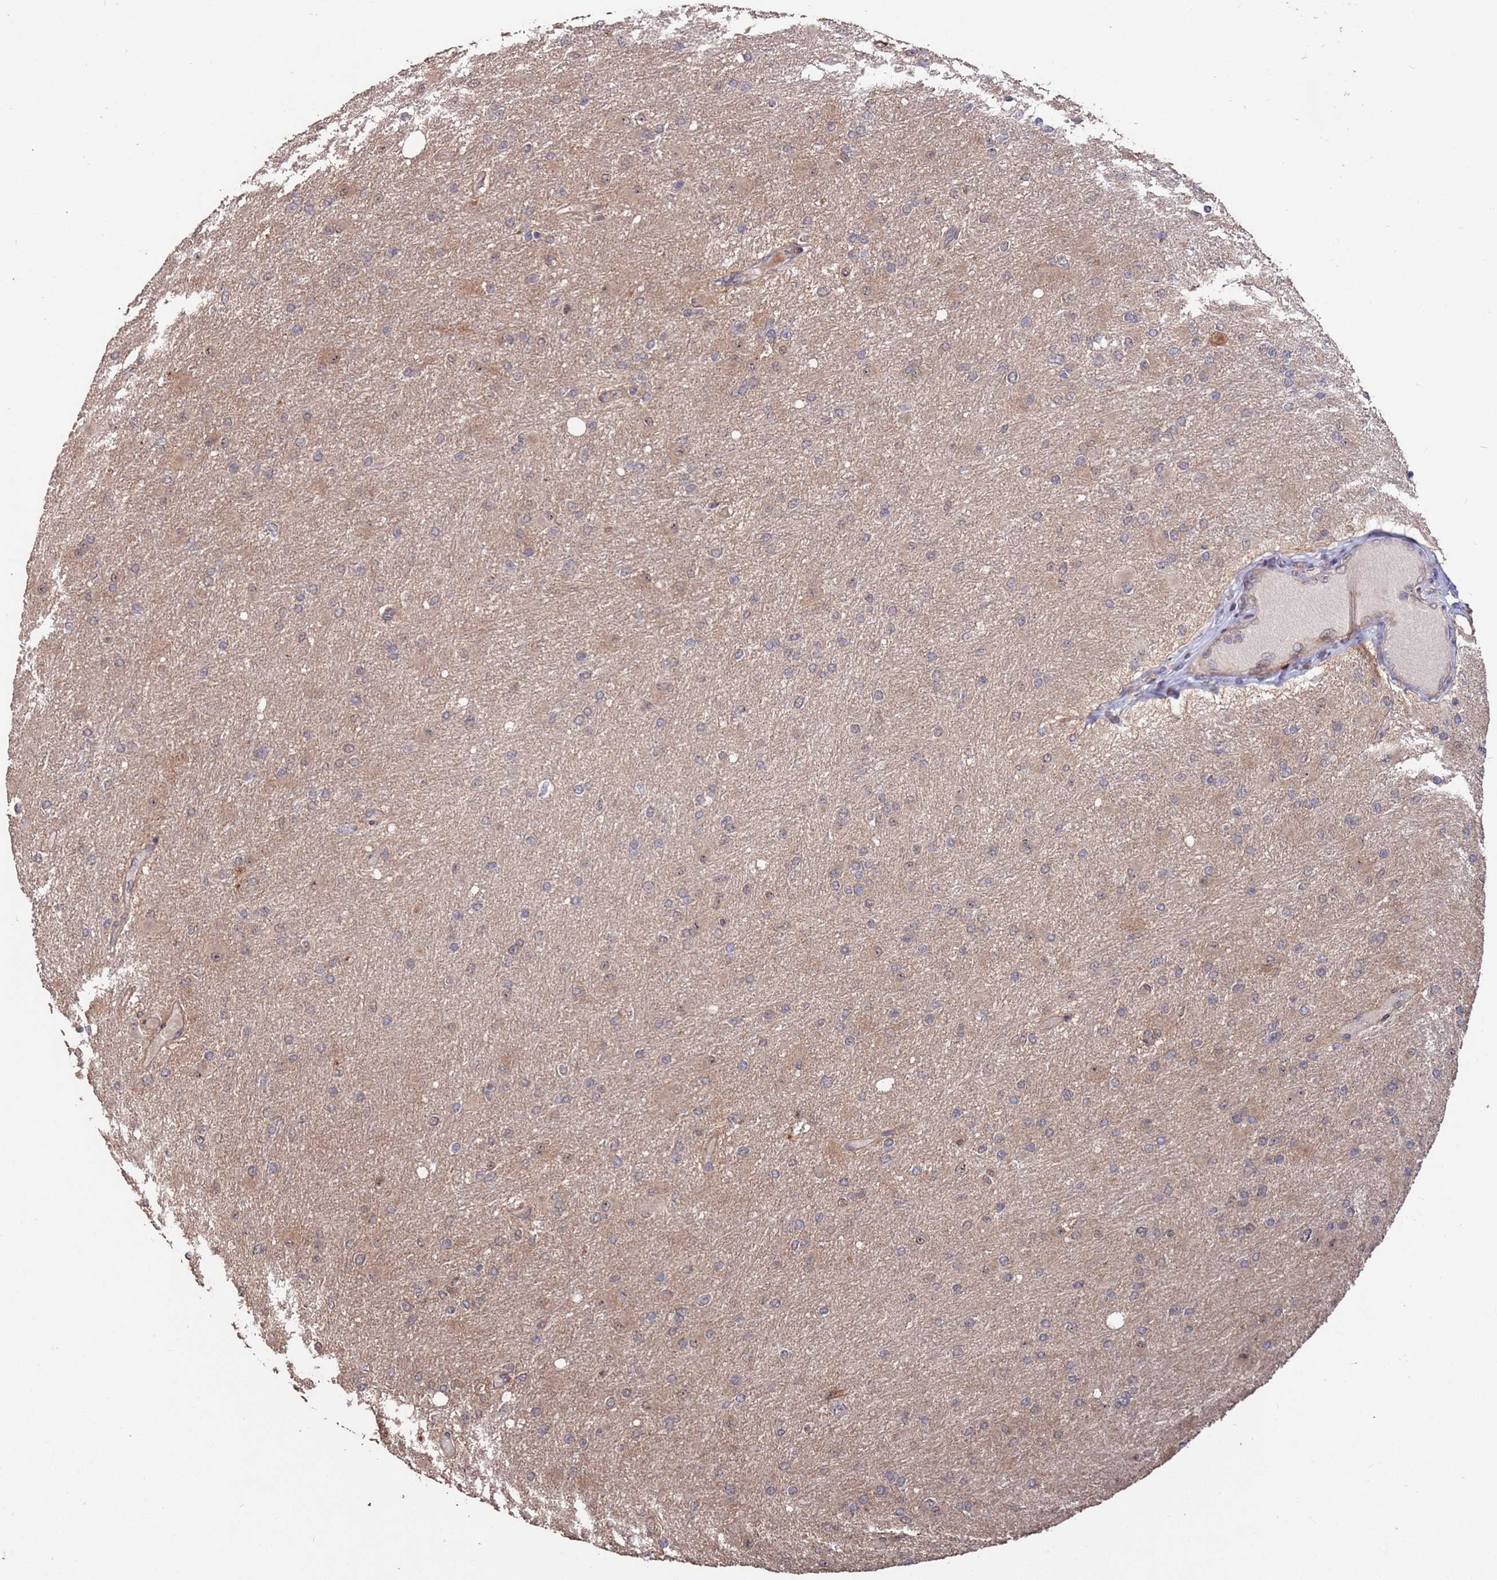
{"staining": {"intensity": "negative", "quantity": "none", "location": "none"}, "tissue": "glioma", "cell_type": "Tumor cells", "image_type": "cancer", "snomed": [{"axis": "morphology", "description": "Glioma, malignant, High grade"}, {"axis": "topography", "description": "Cerebral cortex"}], "caption": "A micrograph of human glioma is negative for staining in tumor cells.", "gene": "PRR7", "patient": {"sex": "female", "age": 36}}